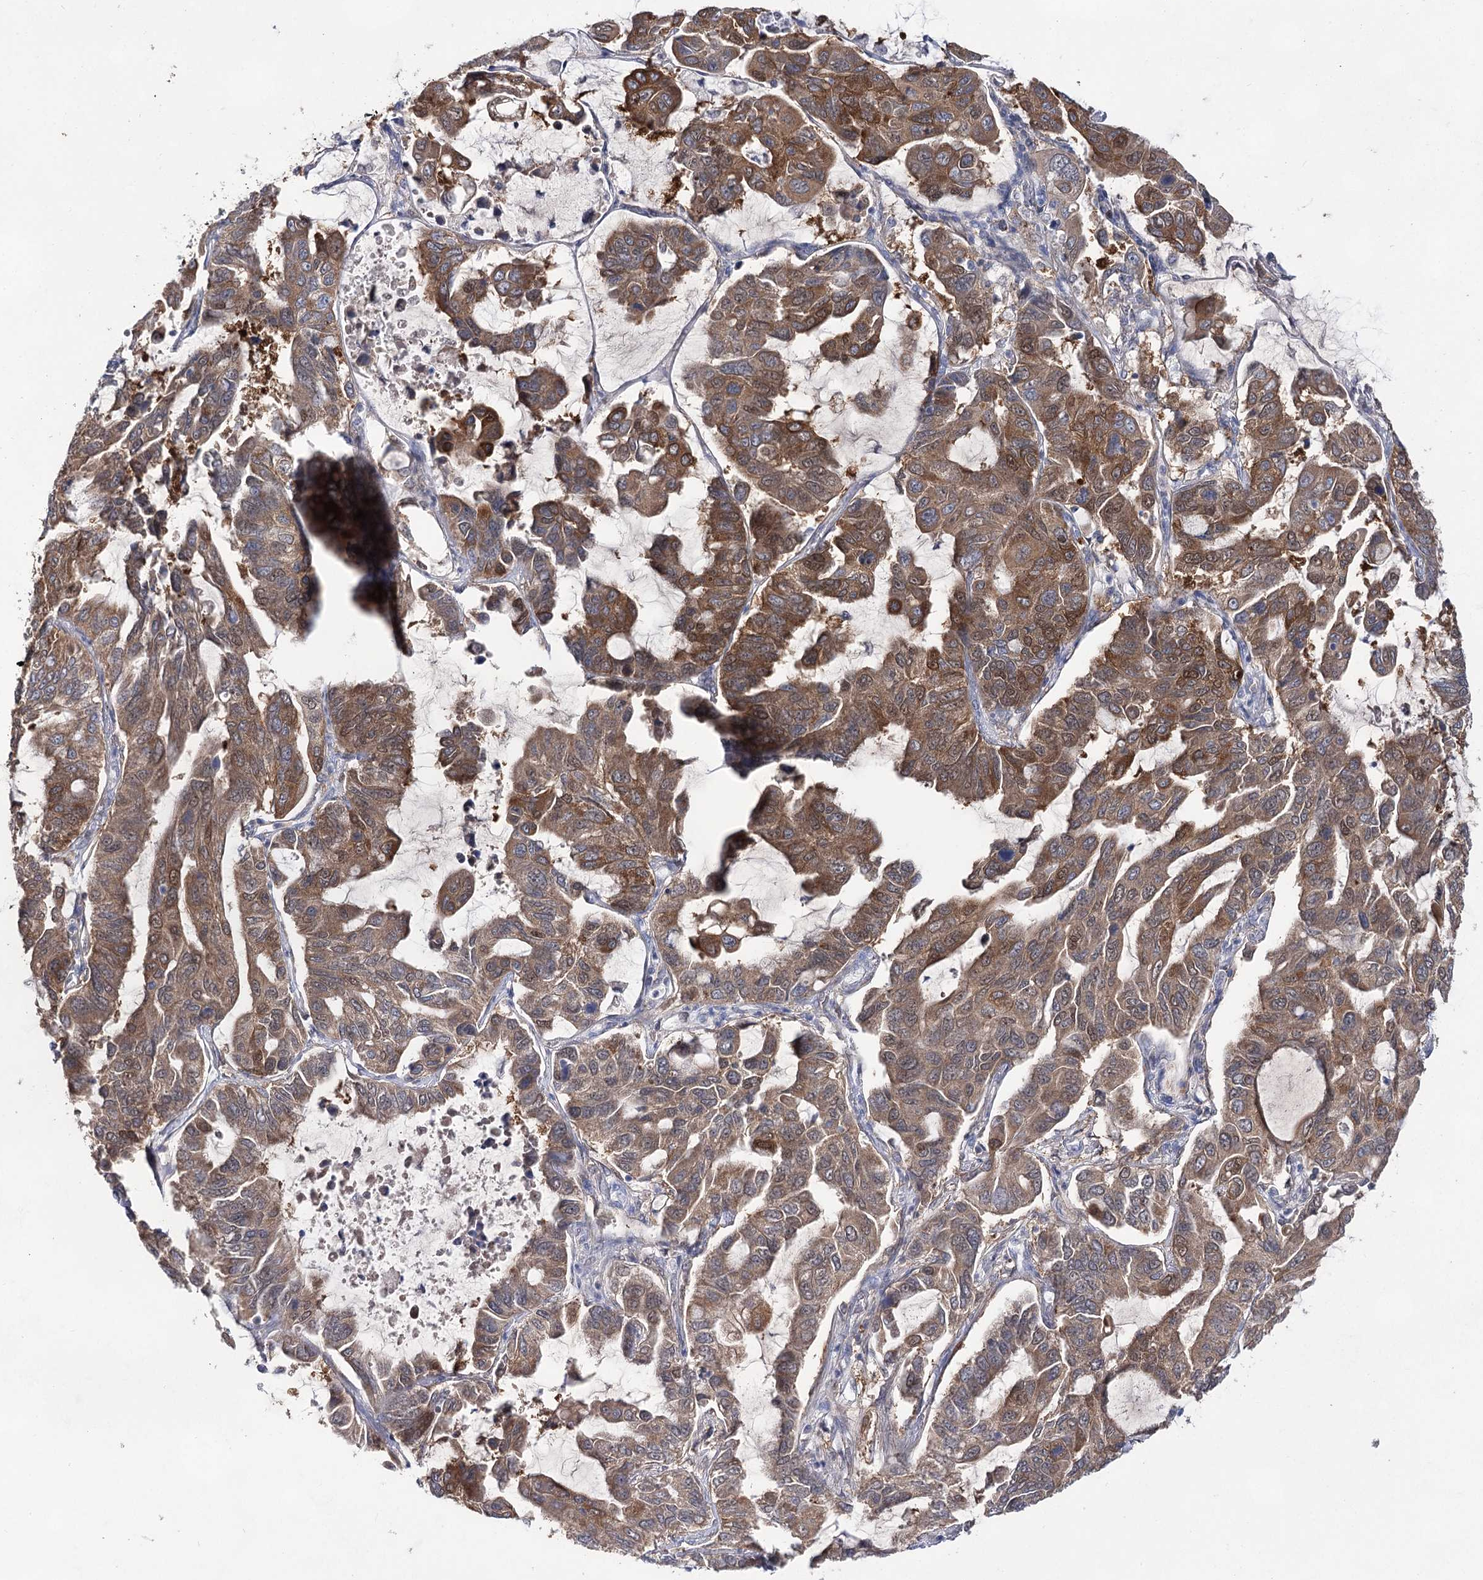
{"staining": {"intensity": "moderate", "quantity": ">75%", "location": "cytoplasmic/membranous"}, "tissue": "lung cancer", "cell_type": "Tumor cells", "image_type": "cancer", "snomed": [{"axis": "morphology", "description": "Adenocarcinoma, NOS"}, {"axis": "topography", "description": "Lung"}], "caption": "Human lung cancer (adenocarcinoma) stained with a brown dye displays moderate cytoplasmic/membranous positive positivity in approximately >75% of tumor cells.", "gene": "UGDH", "patient": {"sex": "male", "age": 64}}